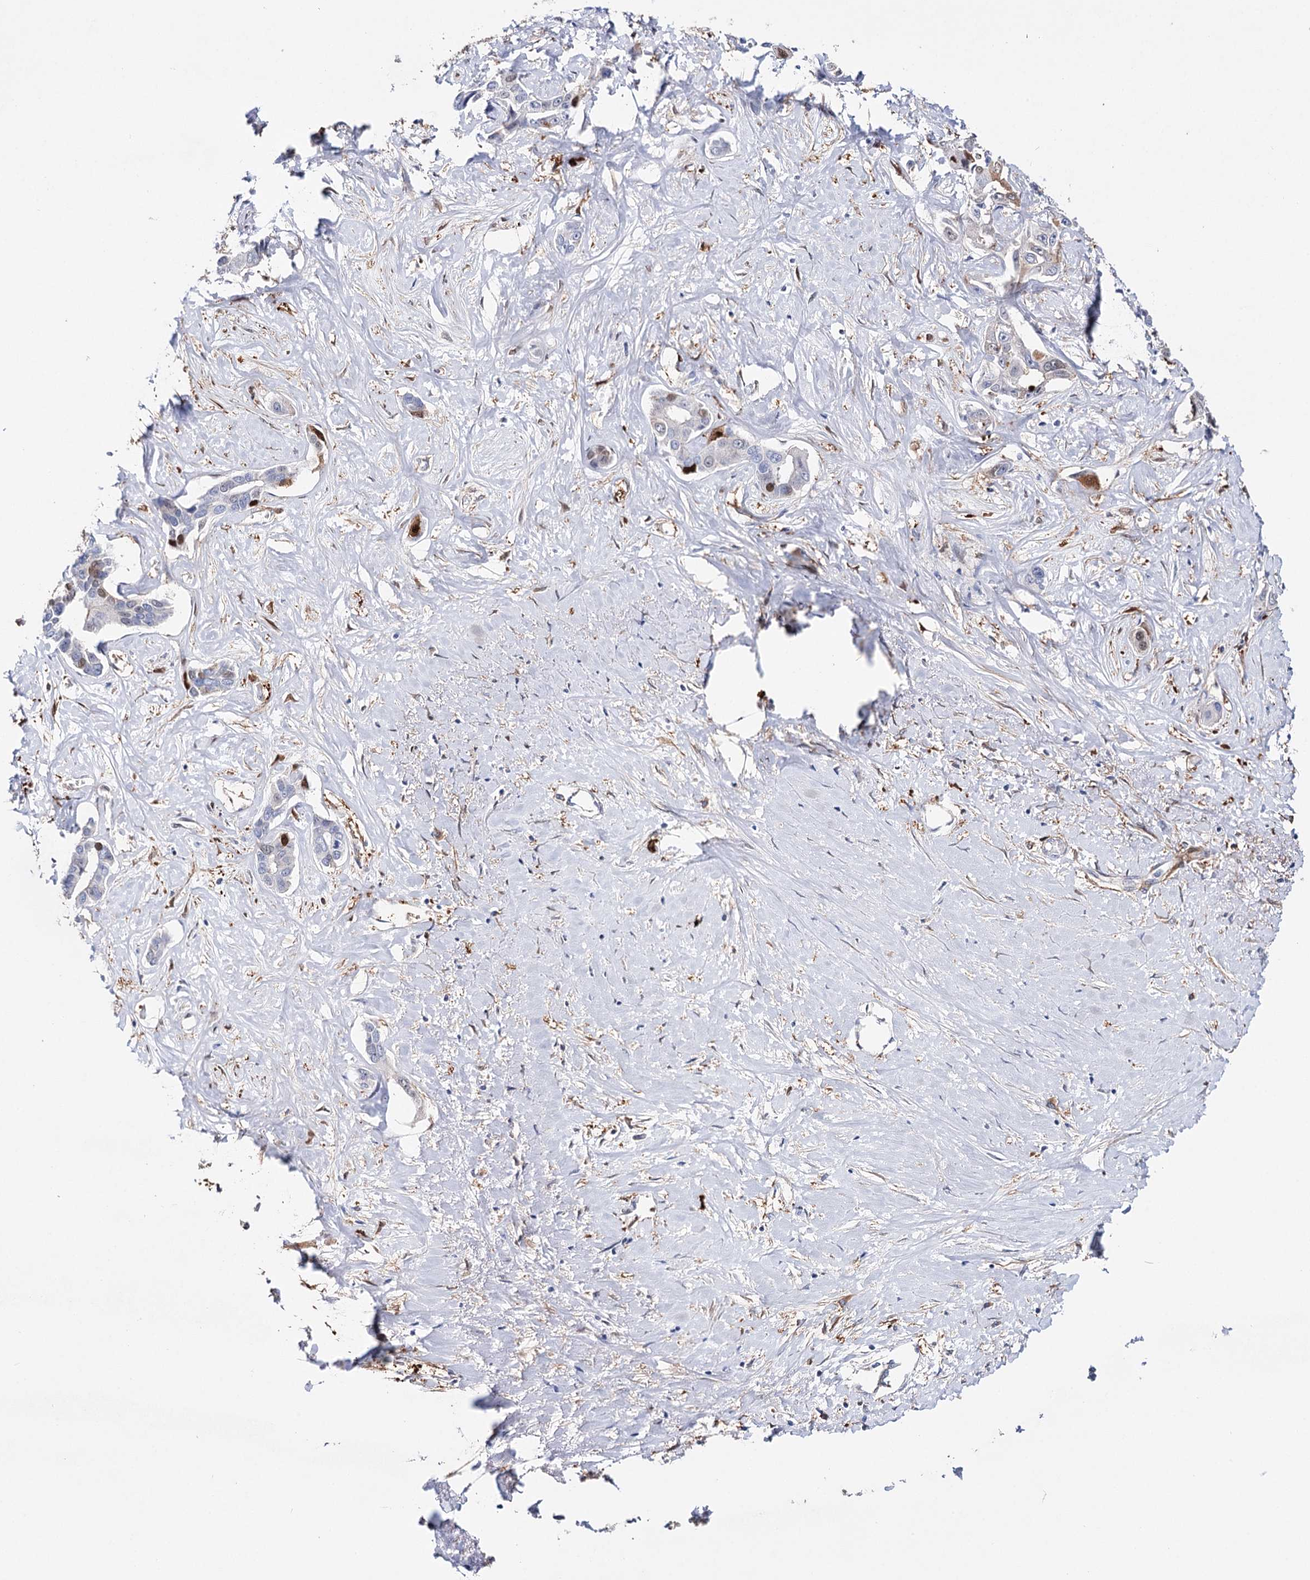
{"staining": {"intensity": "moderate", "quantity": "<25%", "location": "cytoplasmic/membranous,nuclear"}, "tissue": "liver cancer", "cell_type": "Tumor cells", "image_type": "cancer", "snomed": [{"axis": "morphology", "description": "Cholangiocarcinoma"}, {"axis": "topography", "description": "Liver"}], "caption": "IHC image of human liver cancer stained for a protein (brown), which demonstrates low levels of moderate cytoplasmic/membranous and nuclear staining in approximately <25% of tumor cells.", "gene": "CFAP46", "patient": {"sex": "male", "age": 59}}